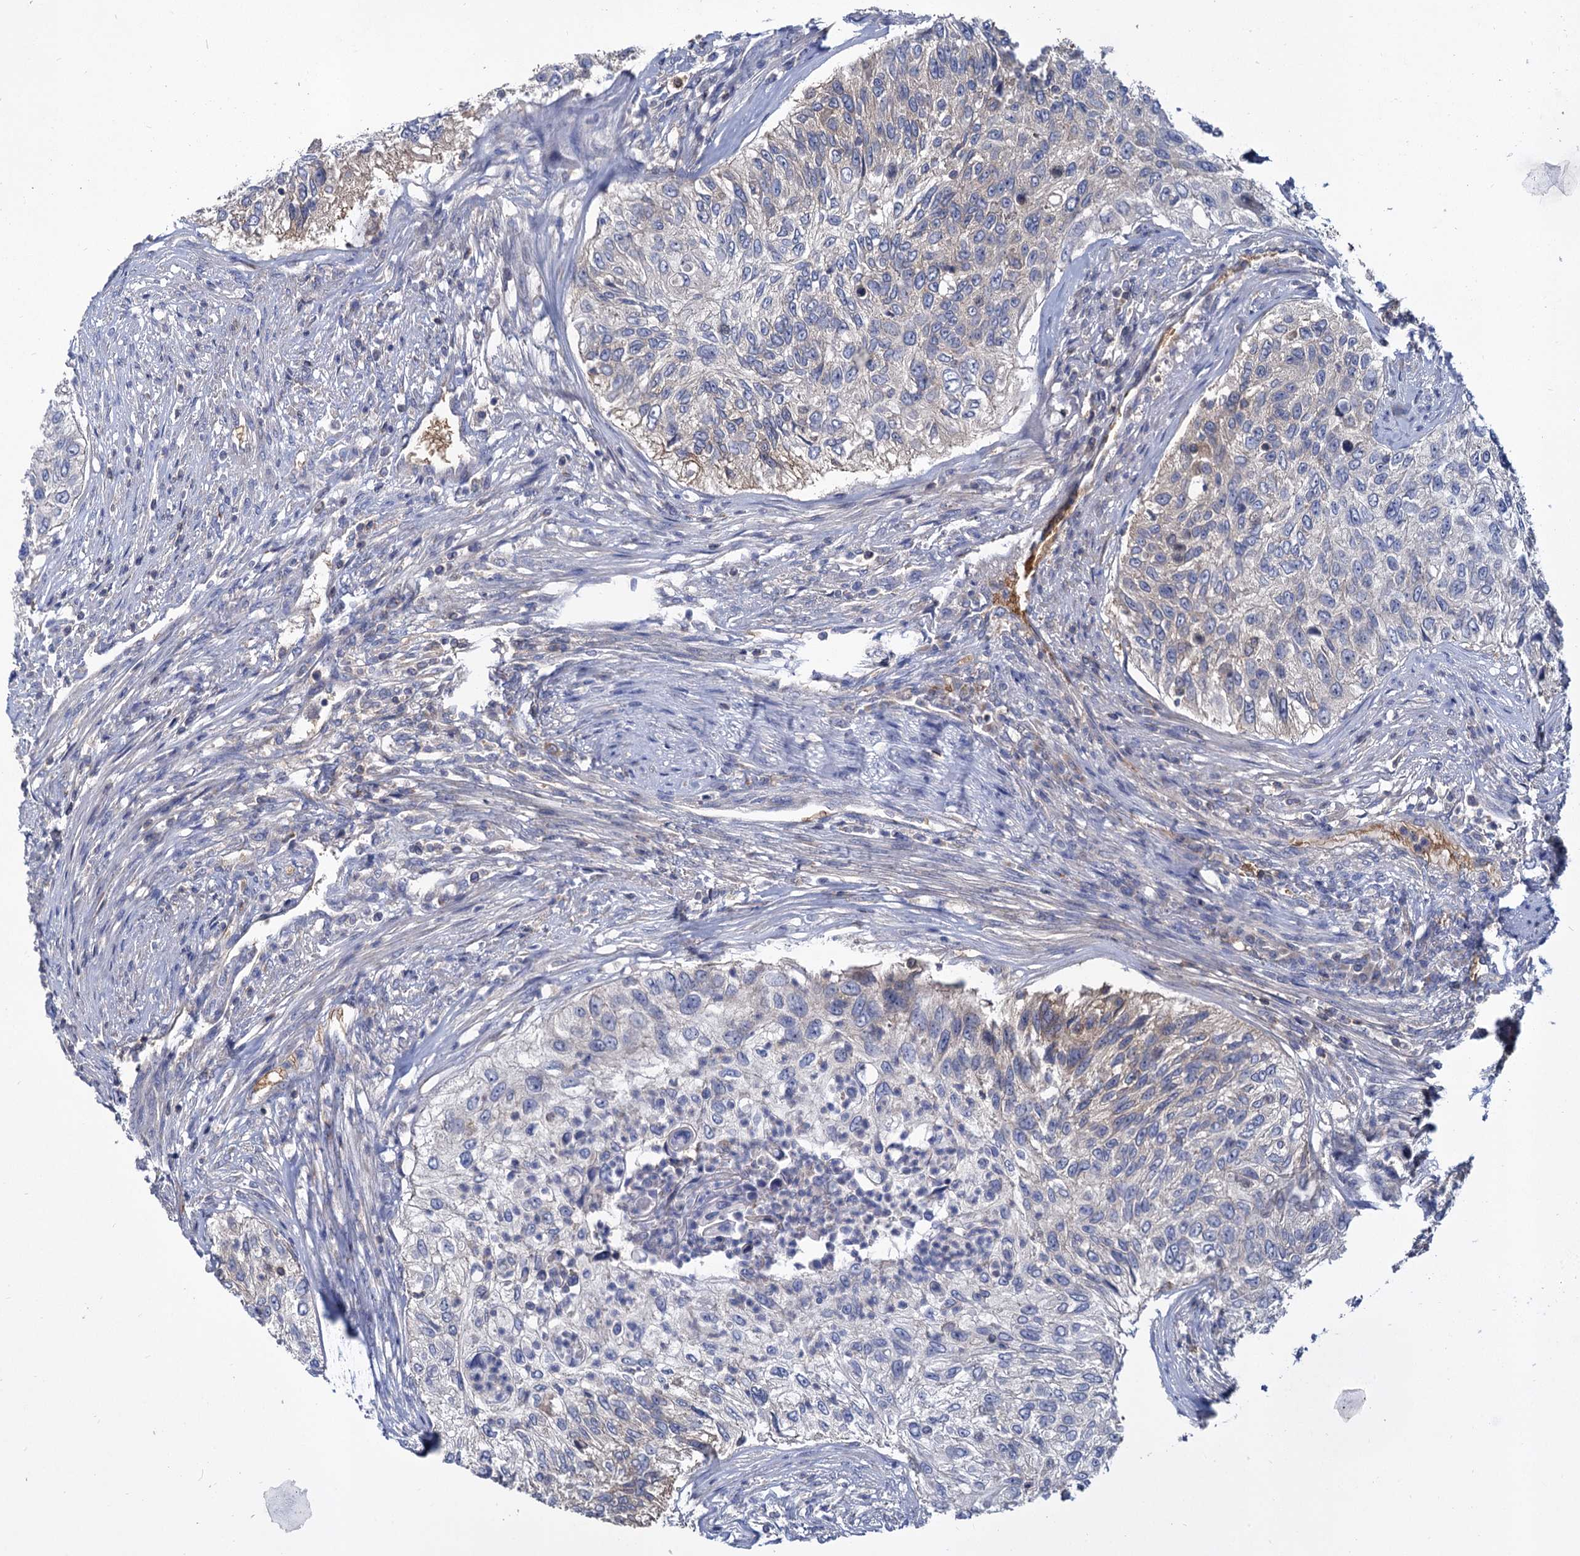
{"staining": {"intensity": "negative", "quantity": "none", "location": "none"}, "tissue": "urothelial cancer", "cell_type": "Tumor cells", "image_type": "cancer", "snomed": [{"axis": "morphology", "description": "Urothelial carcinoma, High grade"}, {"axis": "topography", "description": "Urinary bladder"}], "caption": "Urothelial cancer was stained to show a protein in brown. There is no significant positivity in tumor cells.", "gene": "GCLC", "patient": {"sex": "female", "age": 60}}